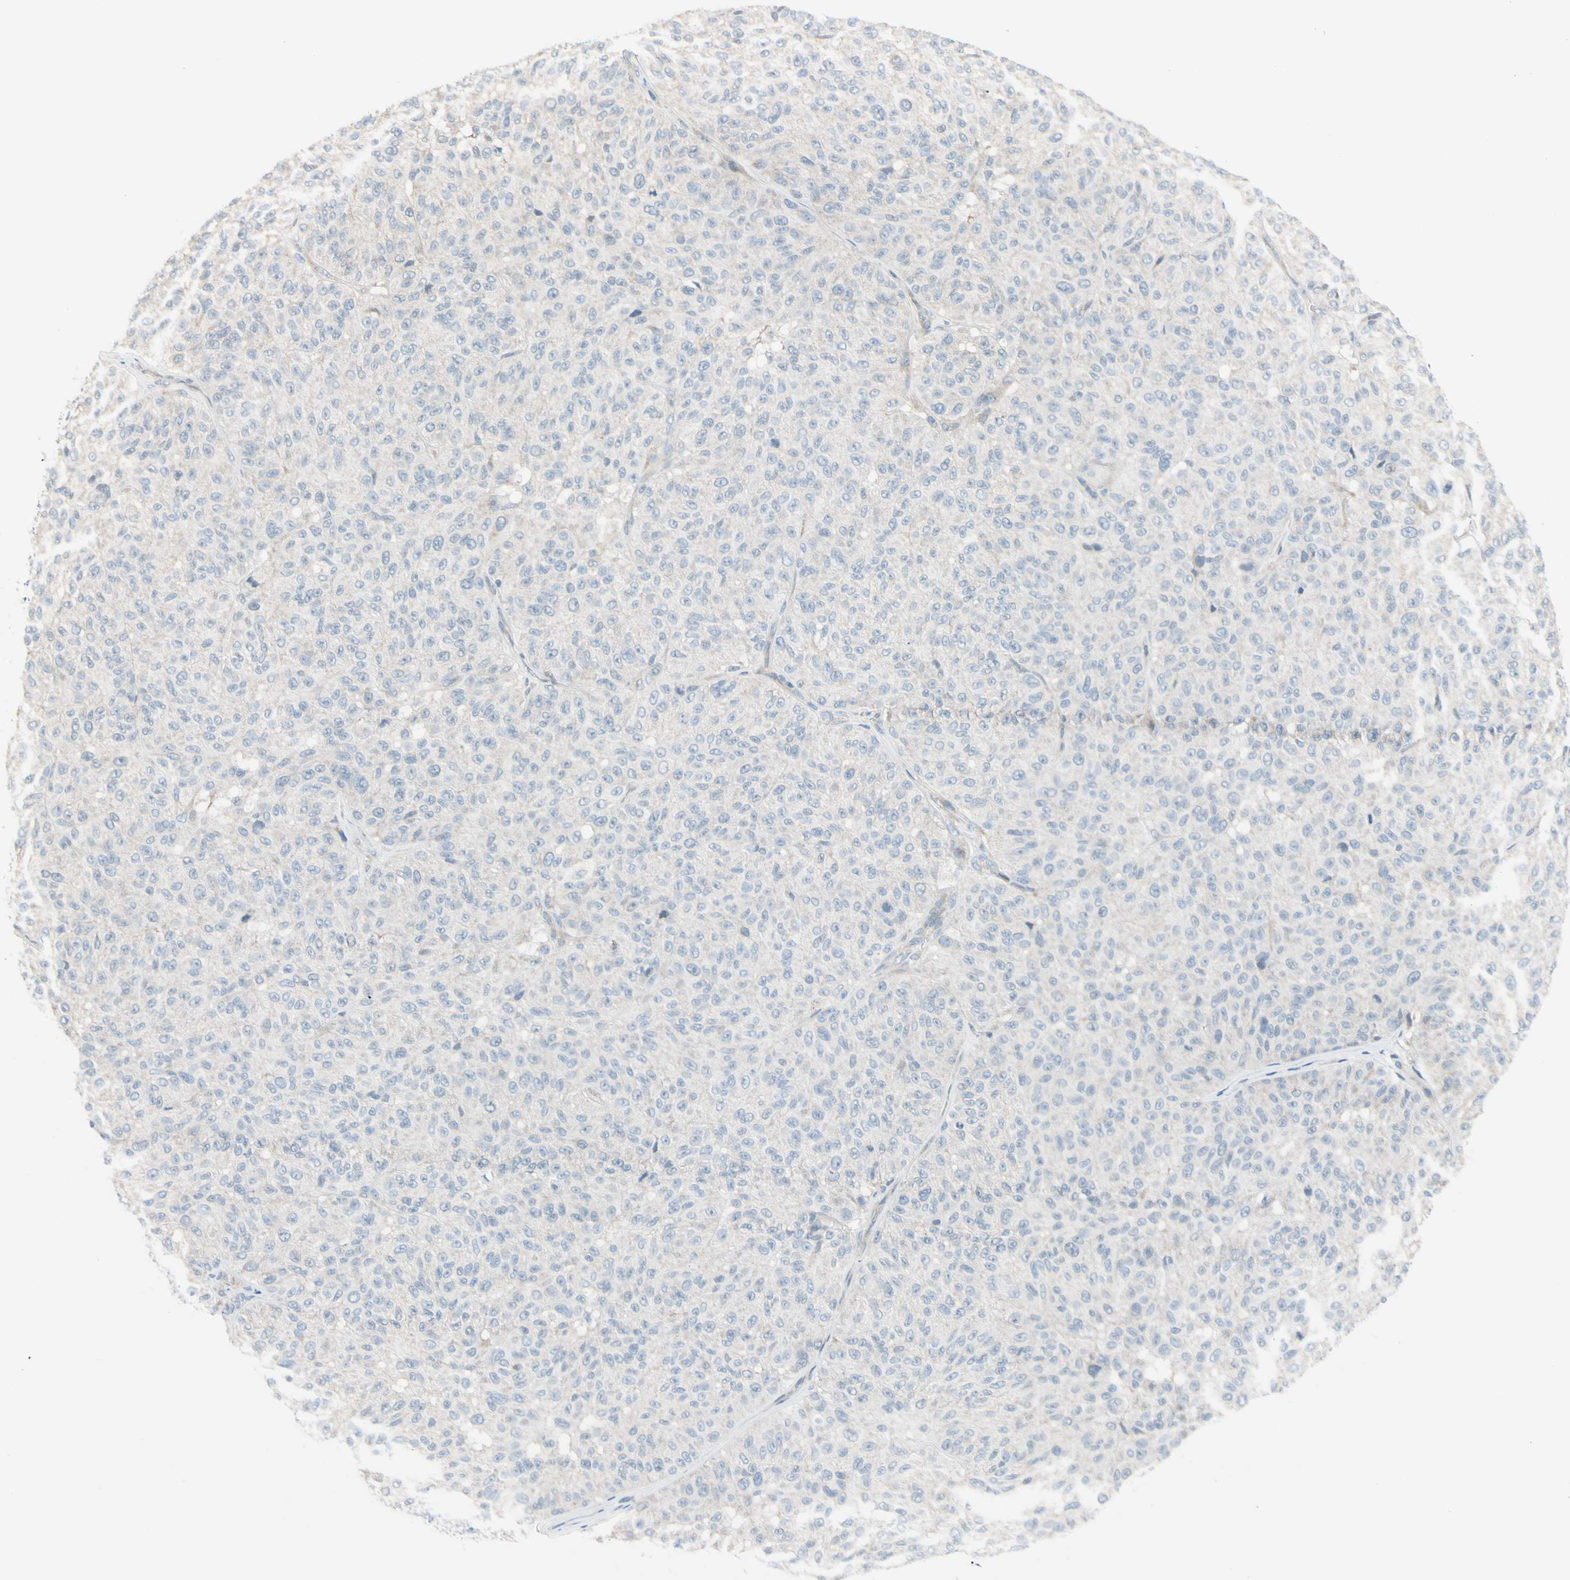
{"staining": {"intensity": "negative", "quantity": "none", "location": "none"}, "tissue": "melanoma", "cell_type": "Tumor cells", "image_type": "cancer", "snomed": [{"axis": "morphology", "description": "Malignant melanoma, NOS"}, {"axis": "topography", "description": "Skin"}], "caption": "Tumor cells show no significant staining in melanoma.", "gene": "CFAP36", "patient": {"sex": "female", "age": 46}}